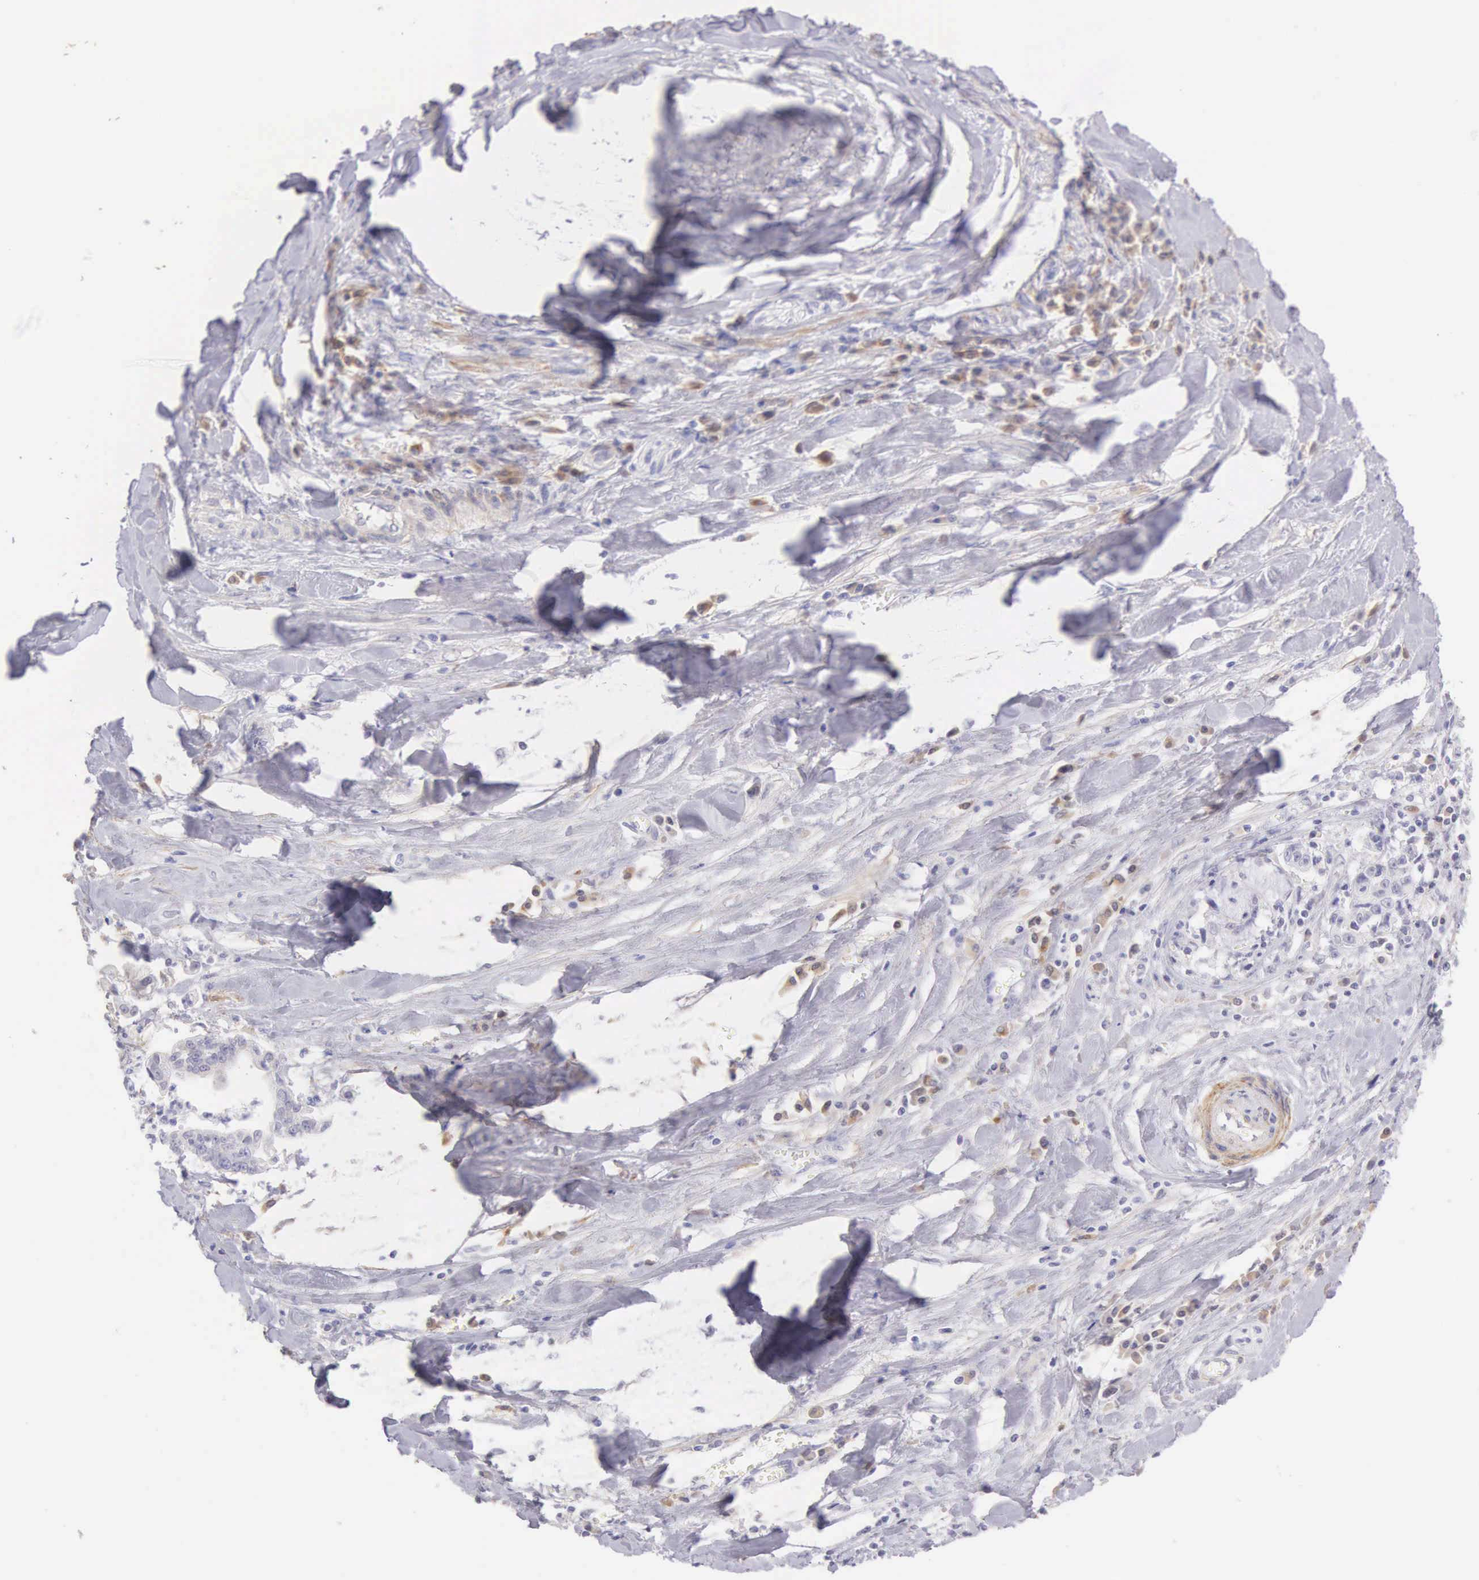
{"staining": {"intensity": "negative", "quantity": "none", "location": "none"}, "tissue": "liver cancer", "cell_type": "Tumor cells", "image_type": "cancer", "snomed": [{"axis": "morphology", "description": "Cholangiocarcinoma"}, {"axis": "topography", "description": "Liver"}], "caption": "IHC photomicrograph of neoplastic tissue: human liver cancer stained with DAB reveals no significant protein positivity in tumor cells. (DAB (3,3'-diaminobenzidine) IHC visualized using brightfield microscopy, high magnification).", "gene": "ARFGAP3", "patient": {"sex": "male", "age": 57}}